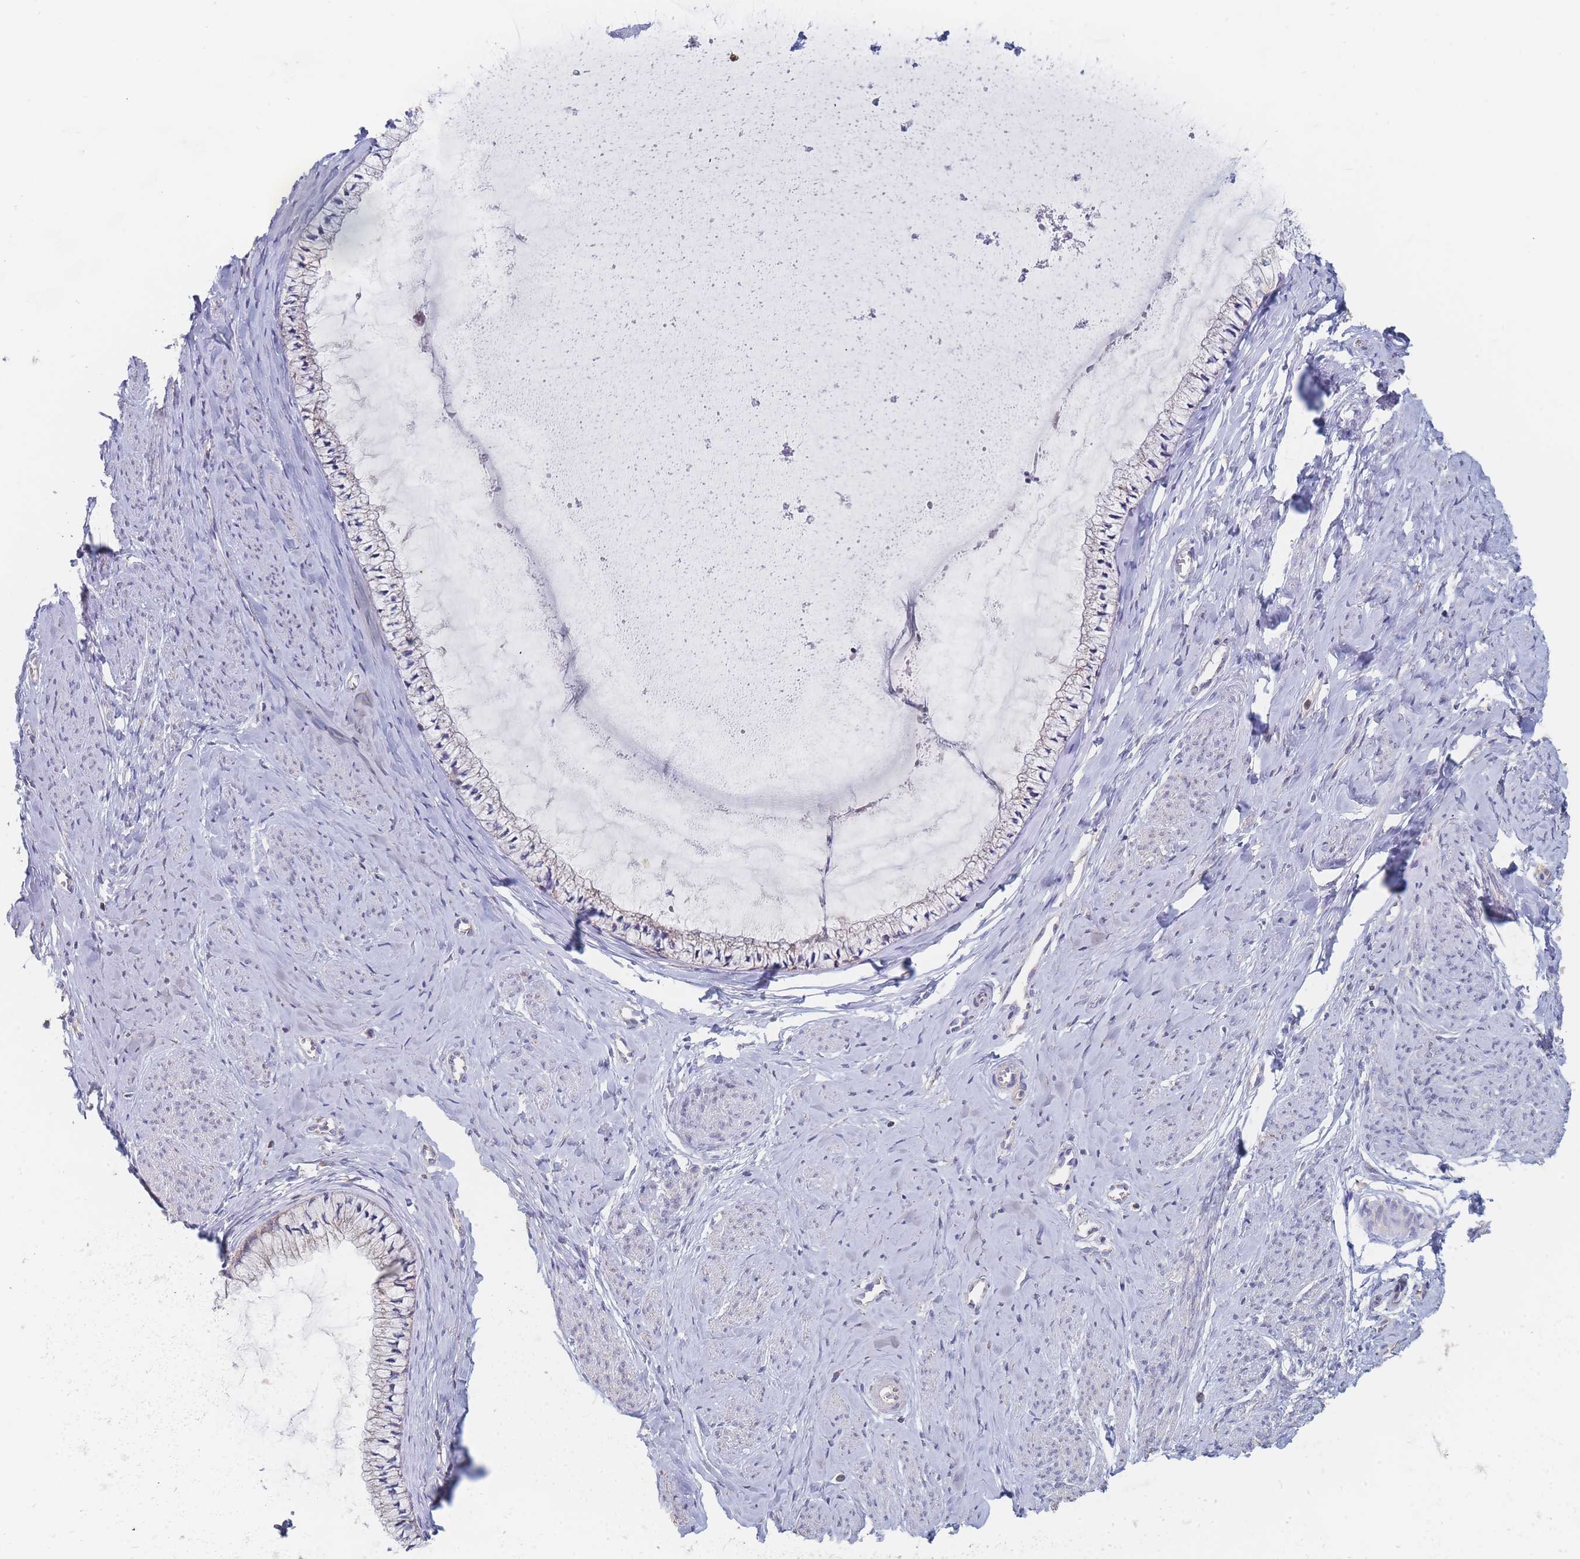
{"staining": {"intensity": "moderate", "quantity": "25%-75%", "location": "cytoplasmic/membranous"}, "tissue": "cervix", "cell_type": "Glandular cells", "image_type": "normal", "snomed": [{"axis": "morphology", "description": "Normal tissue, NOS"}, {"axis": "topography", "description": "Cervix"}], "caption": "Immunohistochemistry (IHC) of unremarkable cervix demonstrates medium levels of moderate cytoplasmic/membranous expression in about 25%-75% of glandular cells.", "gene": "PPP6C", "patient": {"sex": "female", "age": 42}}